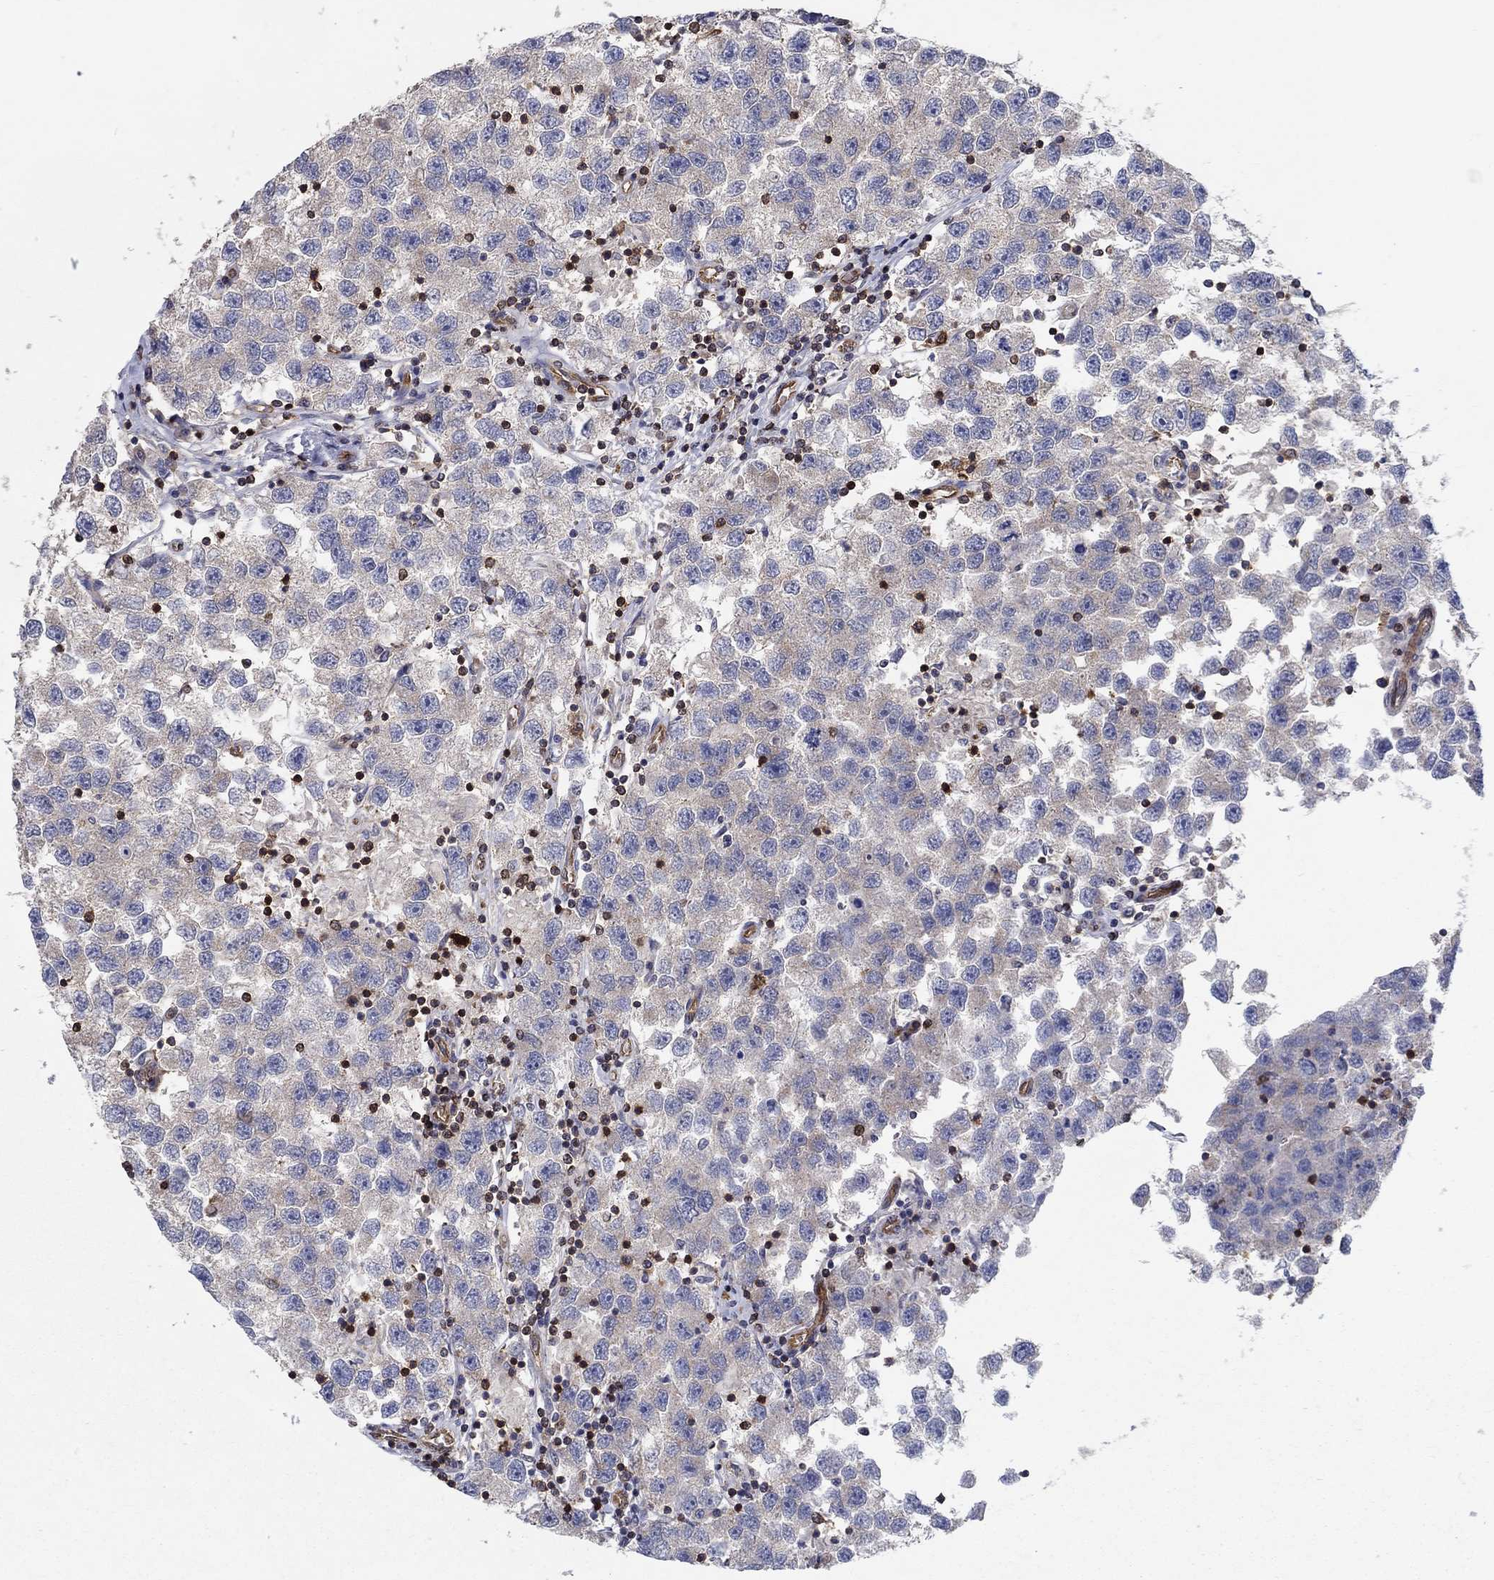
{"staining": {"intensity": "moderate", "quantity": "<25%", "location": "cytoplasmic/membranous"}, "tissue": "testis cancer", "cell_type": "Tumor cells", "image_type": "cancer", "snomed": [{"axis": "morphology", "description": "Seminoma, NOS"}, {"axis": "topography", "description": "Testis"}], "caption": "Human testis cancer stained with a brown dye exhibits moderate cytoplasmic/membranous positive expression in approximately <25% of tumor cells.", "gene": "AGFG2", "patient": {"sex": "male", "age": 26}}